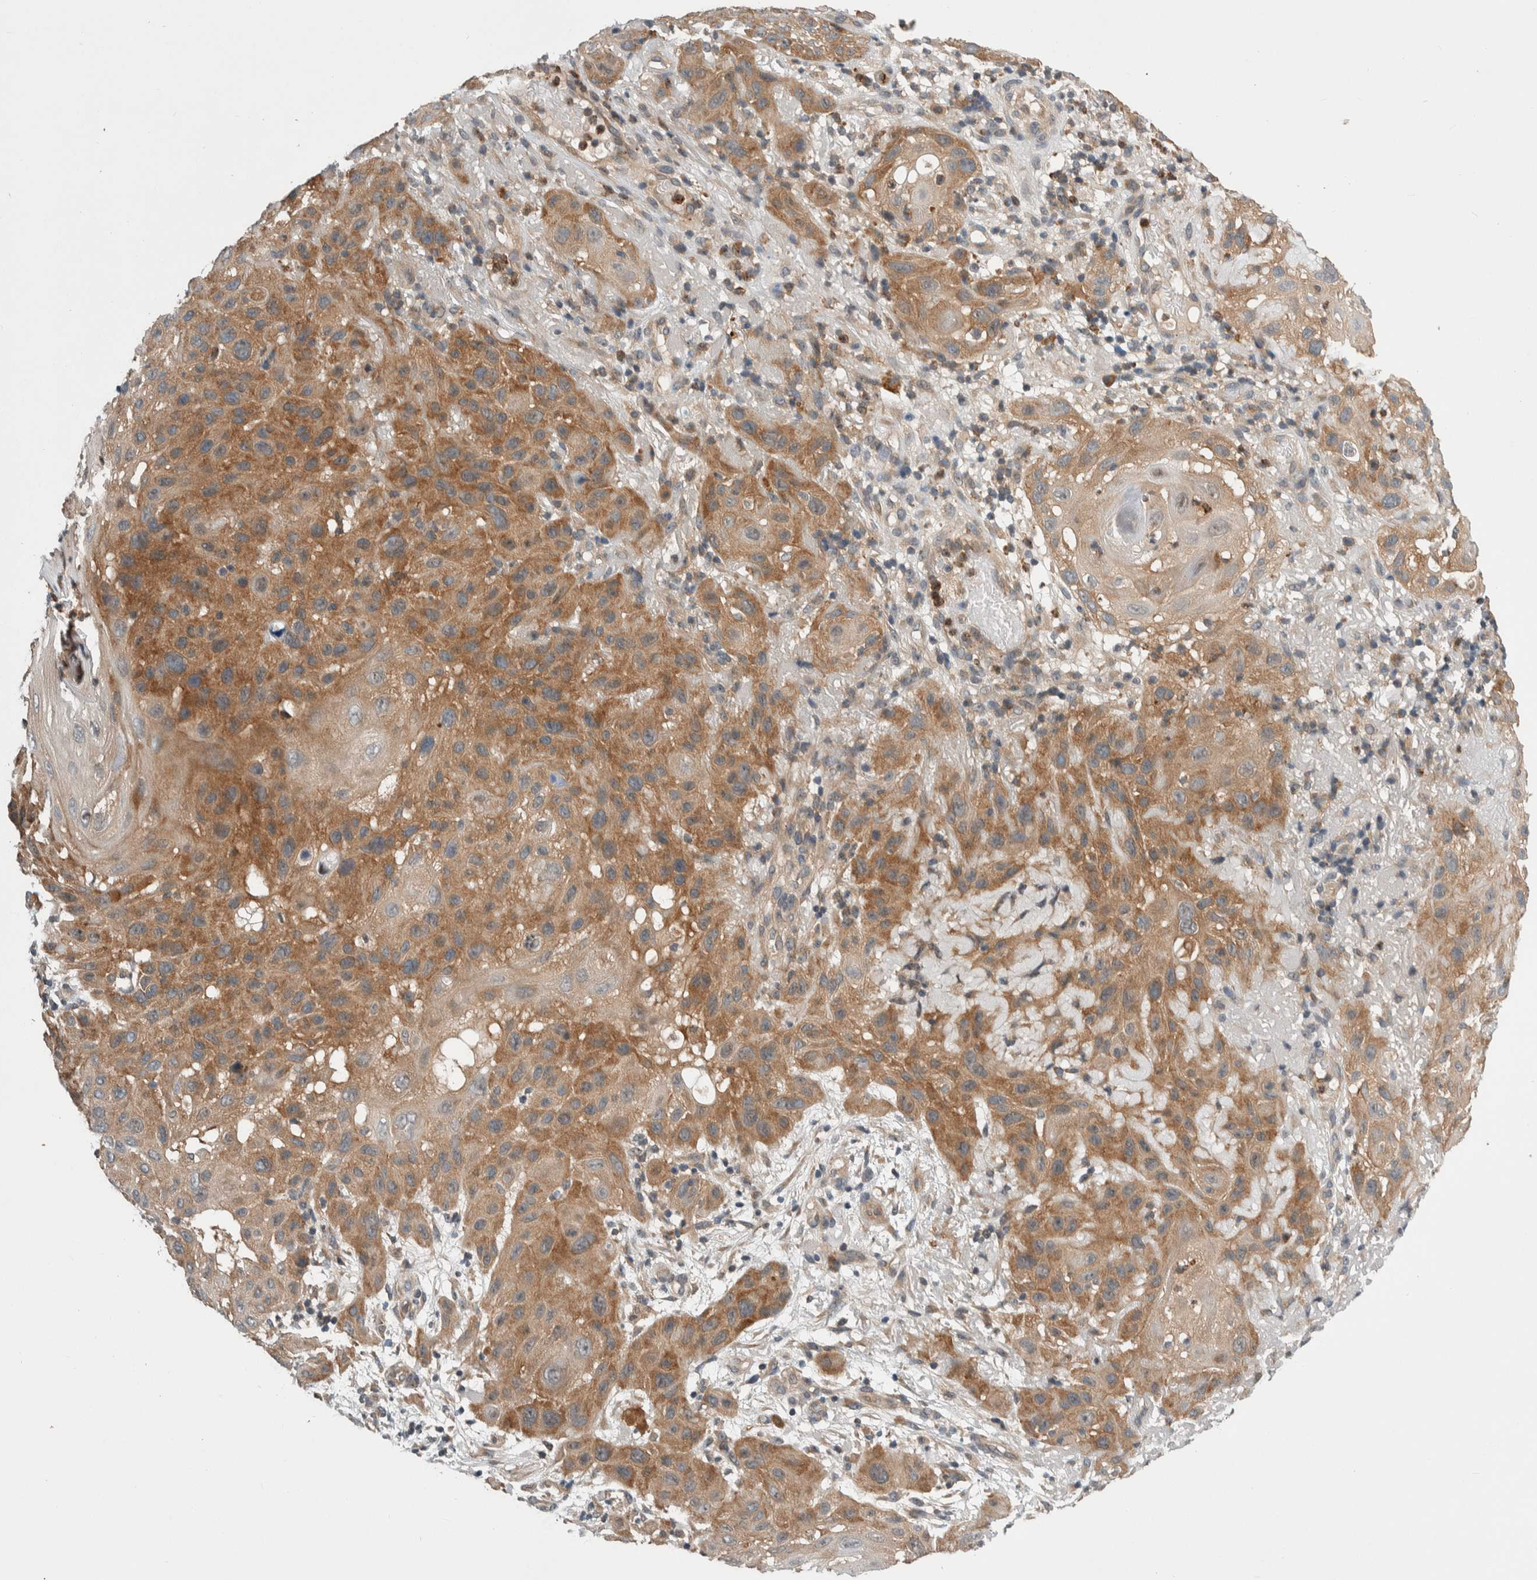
{"staining": {"intensity": "moderate", "quantity": ">75%", "location": "cytoplasmic/membranous"}, "tissue": "skin cancer", "cell_type": "Tumor cells", "image_type": "cancer", "snomed": [{"axis": "morphology", "description": "Squamous cell carcinoma, NOS"}, {"axis": "topography", "description": "Skin"}], "caption": "IHC (DAB) staining of skin squamous cell carcinoma reveals moderate cytoplasmic/membranous protein positivity in approximately >75% of tumor cells.", "gene": "CCDC43", "patient": {"sex": "female", "age": 96}}